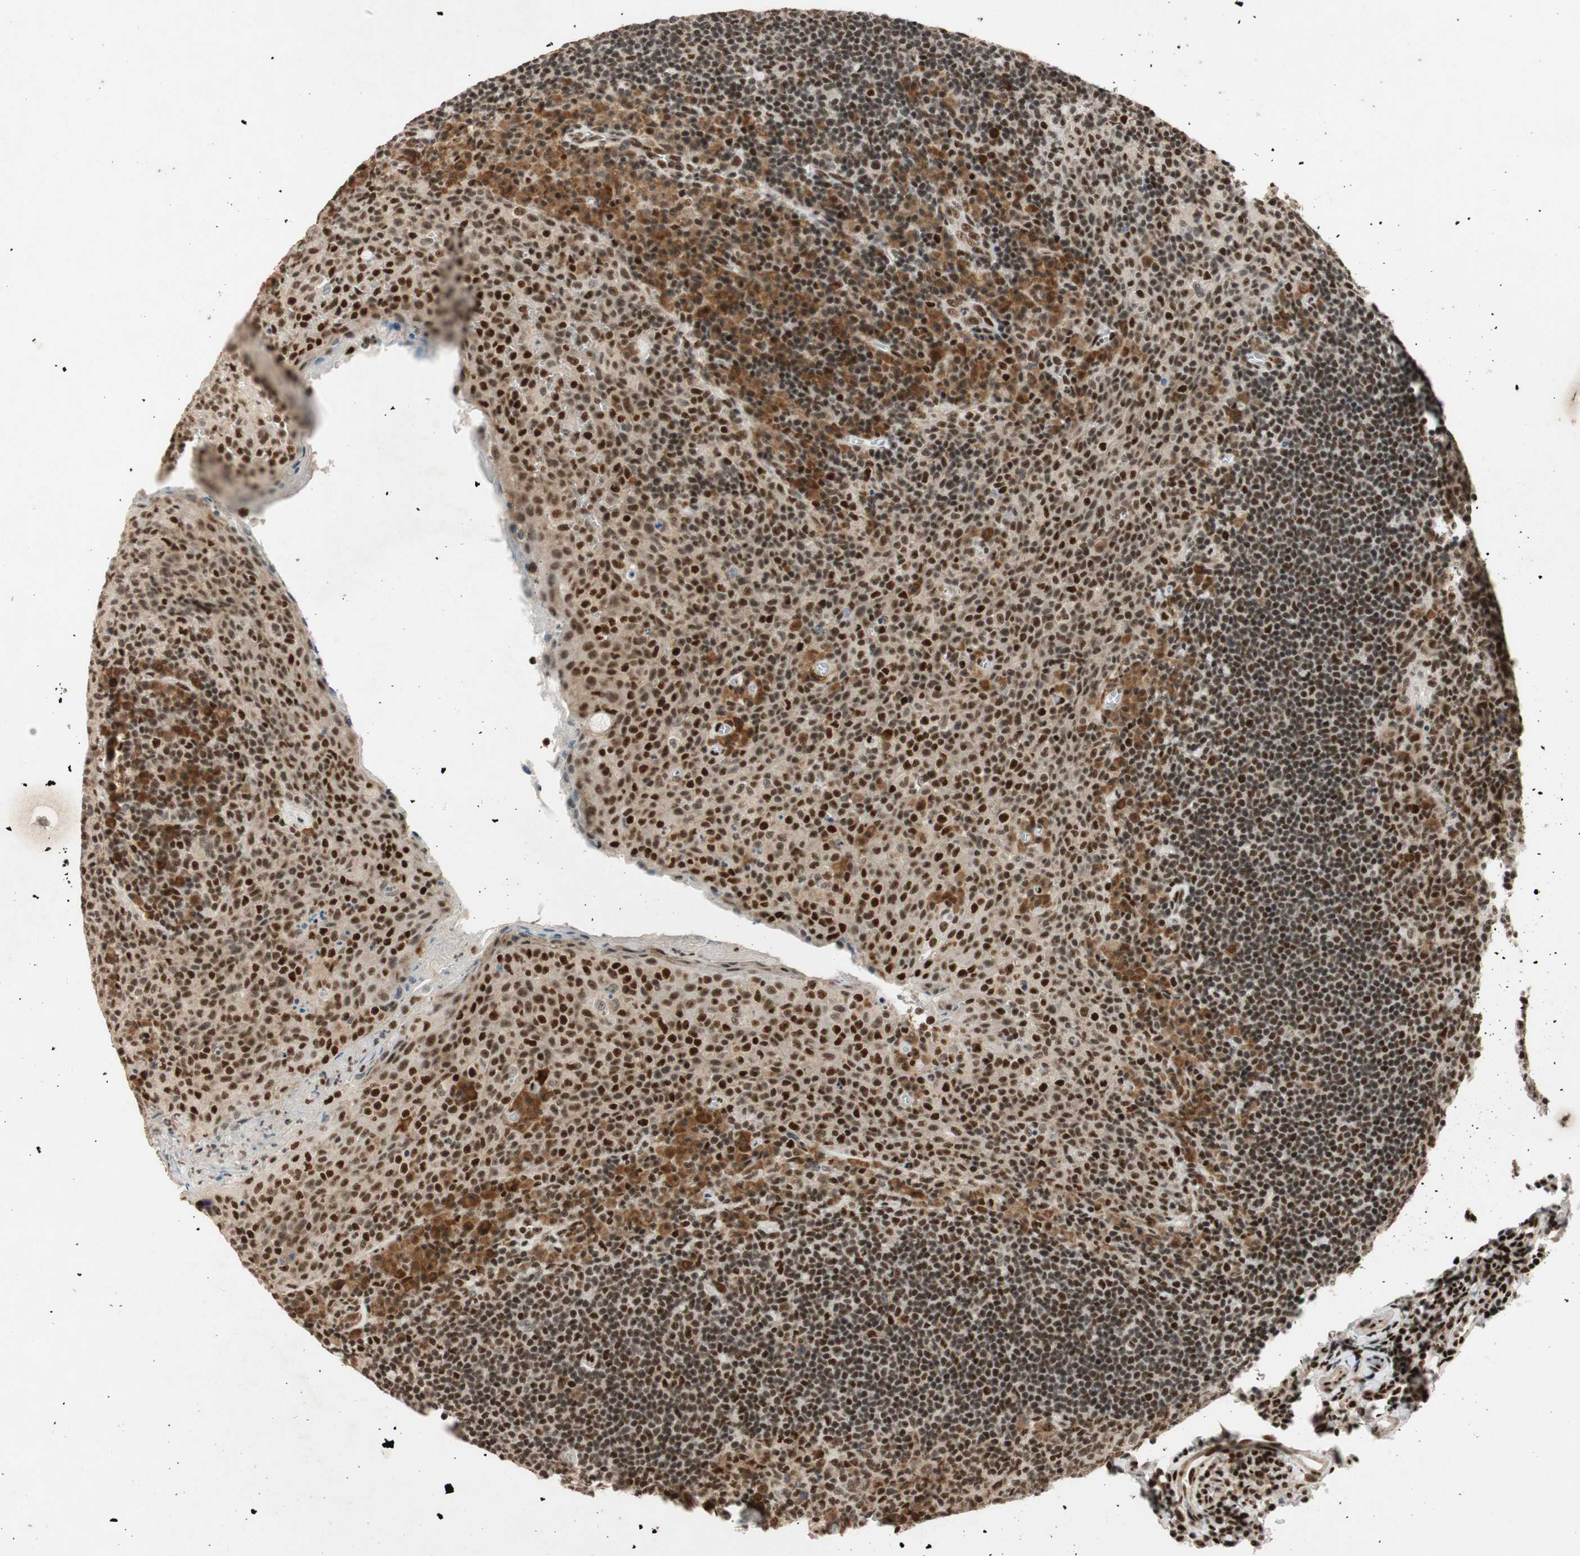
{"staining": {"intensity": "strong", "quantity": ">75%", "location": "nuclear"}, "tissue": "tonsil", "cell_type": "Germinal center cells", "image_type": "normal", "snomed": [{"axis": "morphology", "description": "Normal tissue, NOS"}, {"axis": "topography", "description": "Tonsil"}], "caption": "Germinal center cells exhibit strong nuclear positivity in about >75% of cells in normal tonsil.", "gene": "NCBP3", "patient": {"sex": "male", "age": 17}}